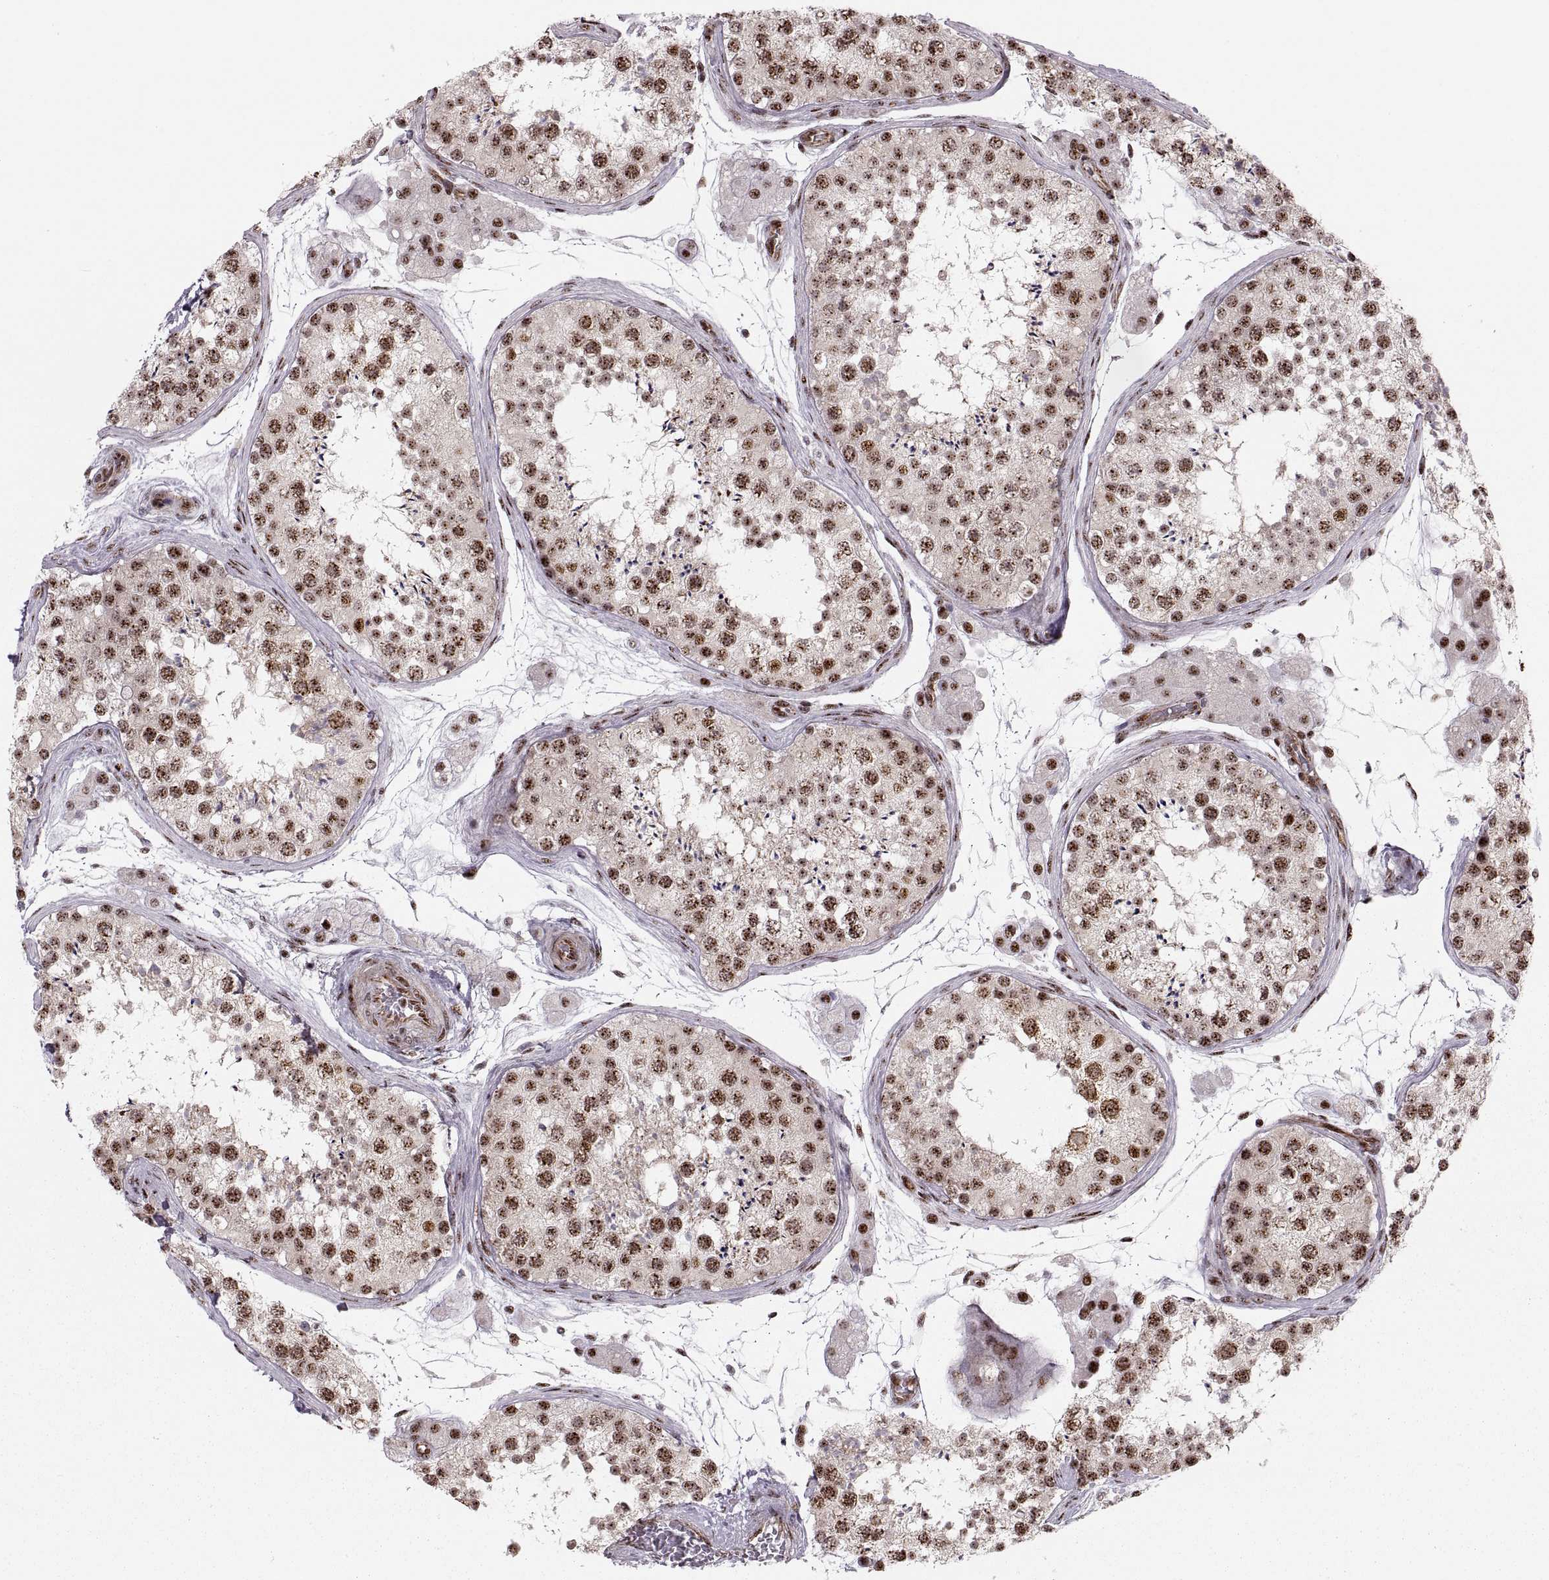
{"staining": {"intensity": "strong", "quantity": ">75%", "location": "nuclear"}, "tissue": "testis", "cell_type": "Cells in seminiferous ducts", "image_type": "normal", "snomed": [{"axis": "morphology", "description": "Normal tissue, NOS"}, {"axis": "topography", "description": "Testis"}], "caption": "Protein expression analysis of normal testis shows strong nuclear positivity in approximately >75% of cells in seminiferous ducts.", "gene": "ZCCHC17", "patient": {"sex": "male", "age": 41}}